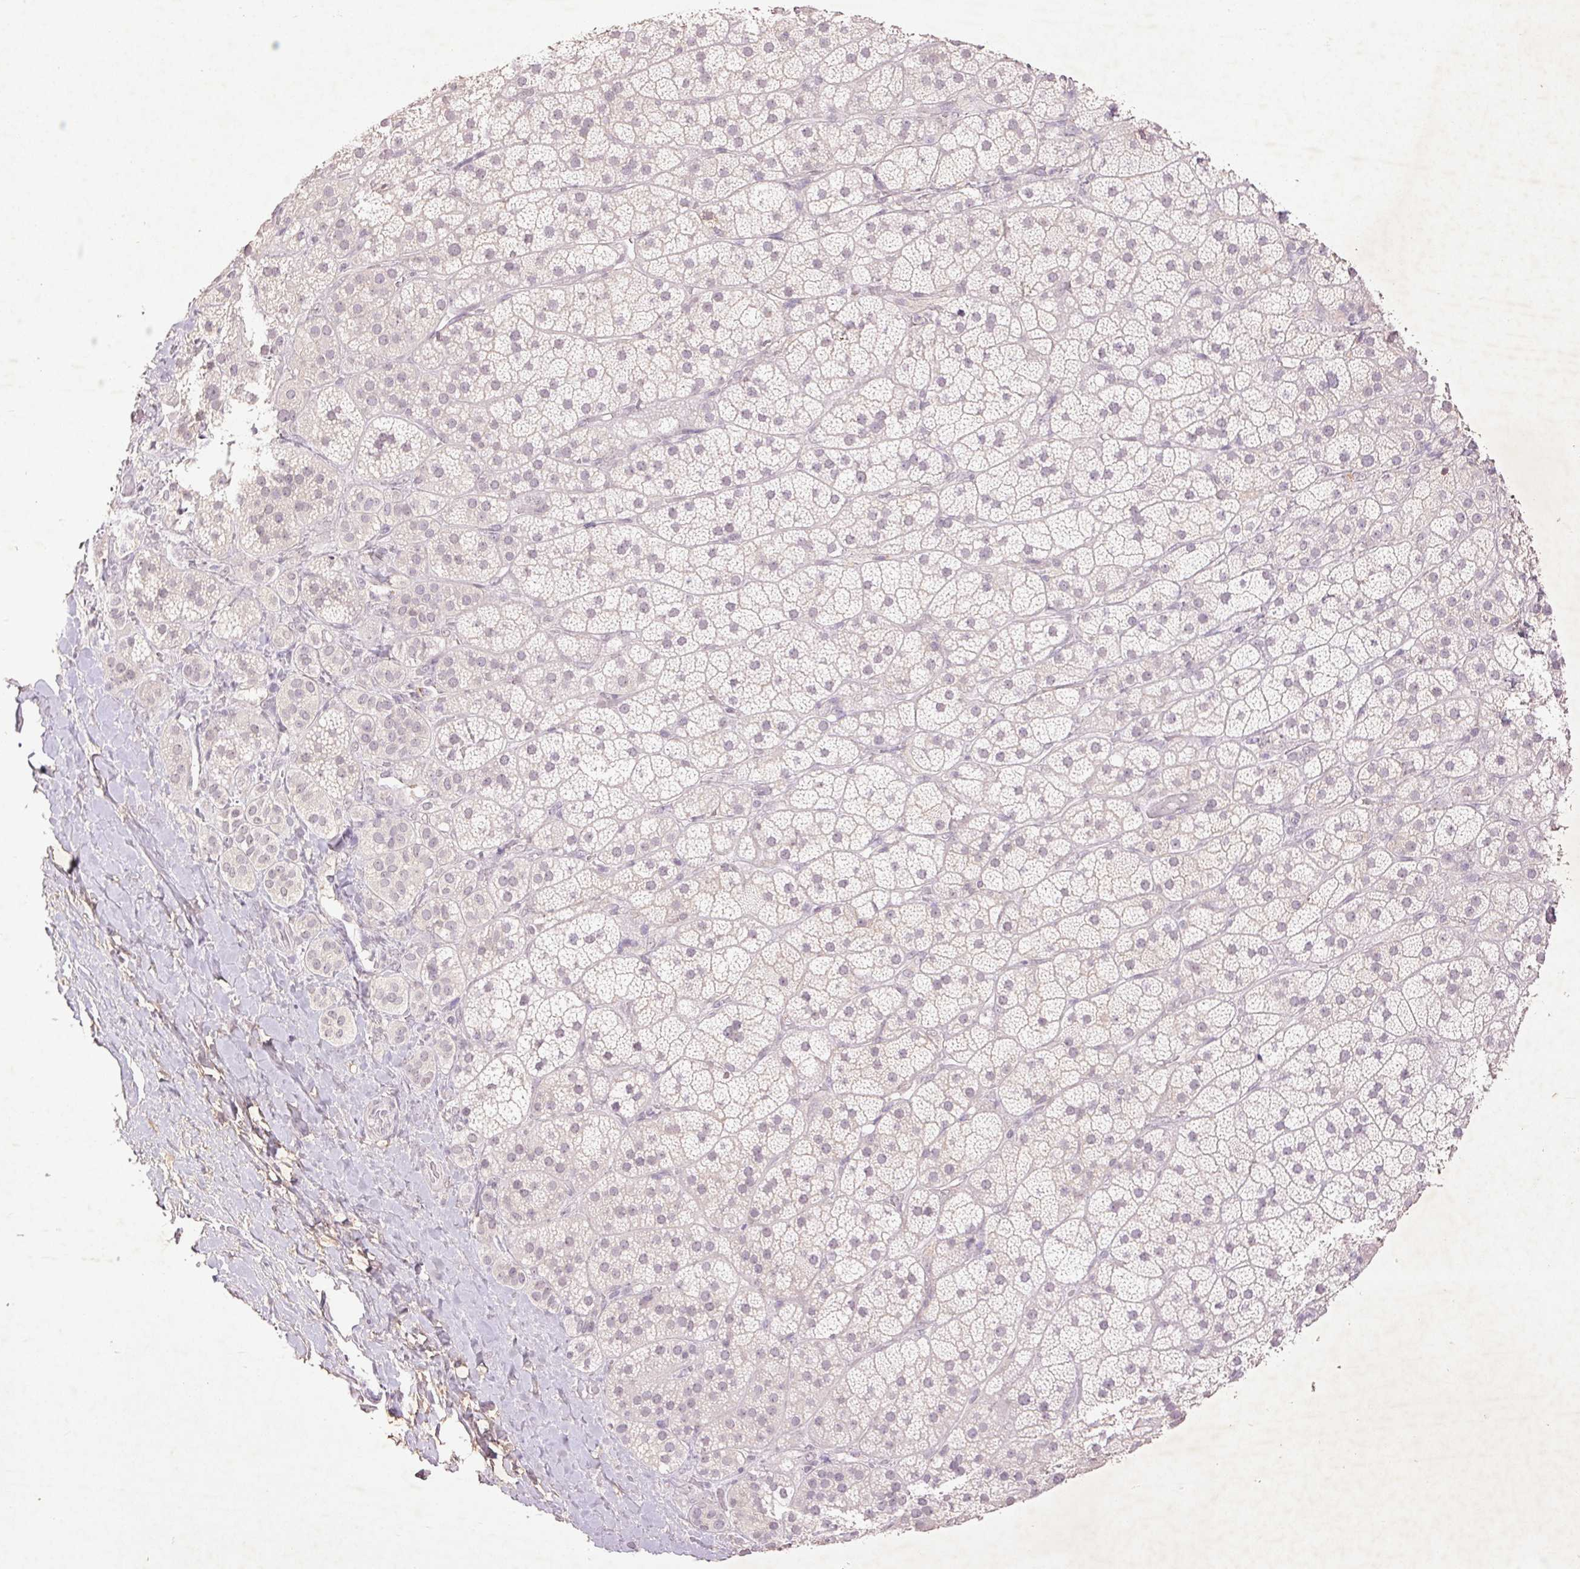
{"staining": {"intensity": "negative", "quantity": "none", "location": "none"}, "tissue": "adrenal gland", "cell_type": "Glandular cells", "image_type": "normal", "snomed": [{"axis": "morphology", "description": "Normal tissue, NOS"}, {"axis": "topography", "description": "Adrenal gland"}], "caption": "Glandular cells are negative for brown protein staining in unremarkable adrenal gland. (DAB (3,3'-diaminobenzidine) immunohistochemistry, high magnification).", "gene": "FAM168B", "patient": {"sex": "male", "age": 57}}